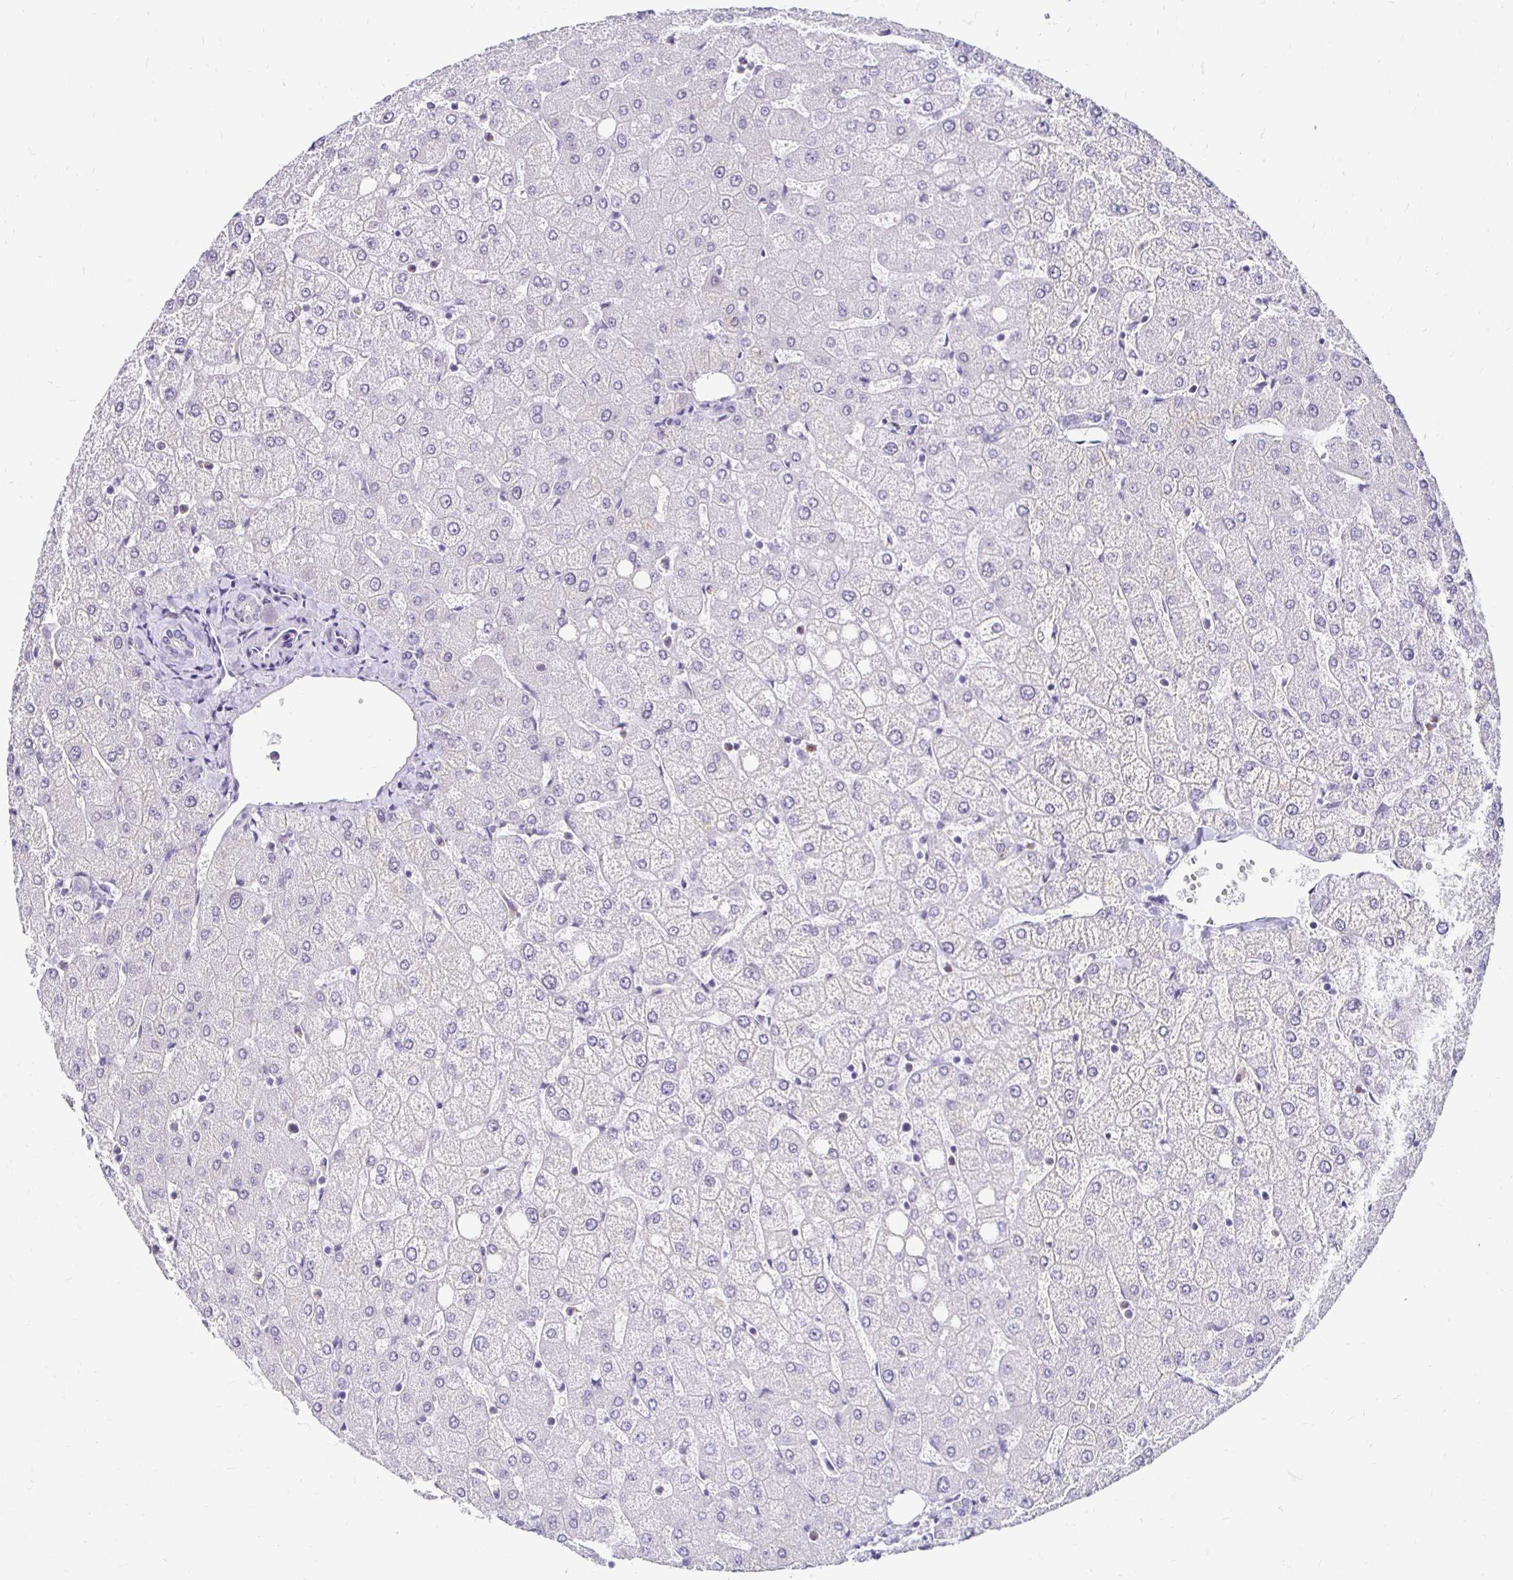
{"staining": {"intensity": "negative", "quantity": "none", "location": "none"}, "tissue": "liver", "cell_type": "Cholangiocytes", "image_type": "normal", "snomed": [{"axis": "morphology", "description": "Normal tissue, NOS"}, {"axis": "topography", "description": "Liver"}], "caption": "Histopathology image shows no significant protein expression in cholangiocytes of normal liver.", "gene": "PADI2", "patient": {"sex": "female", "age": 54}}